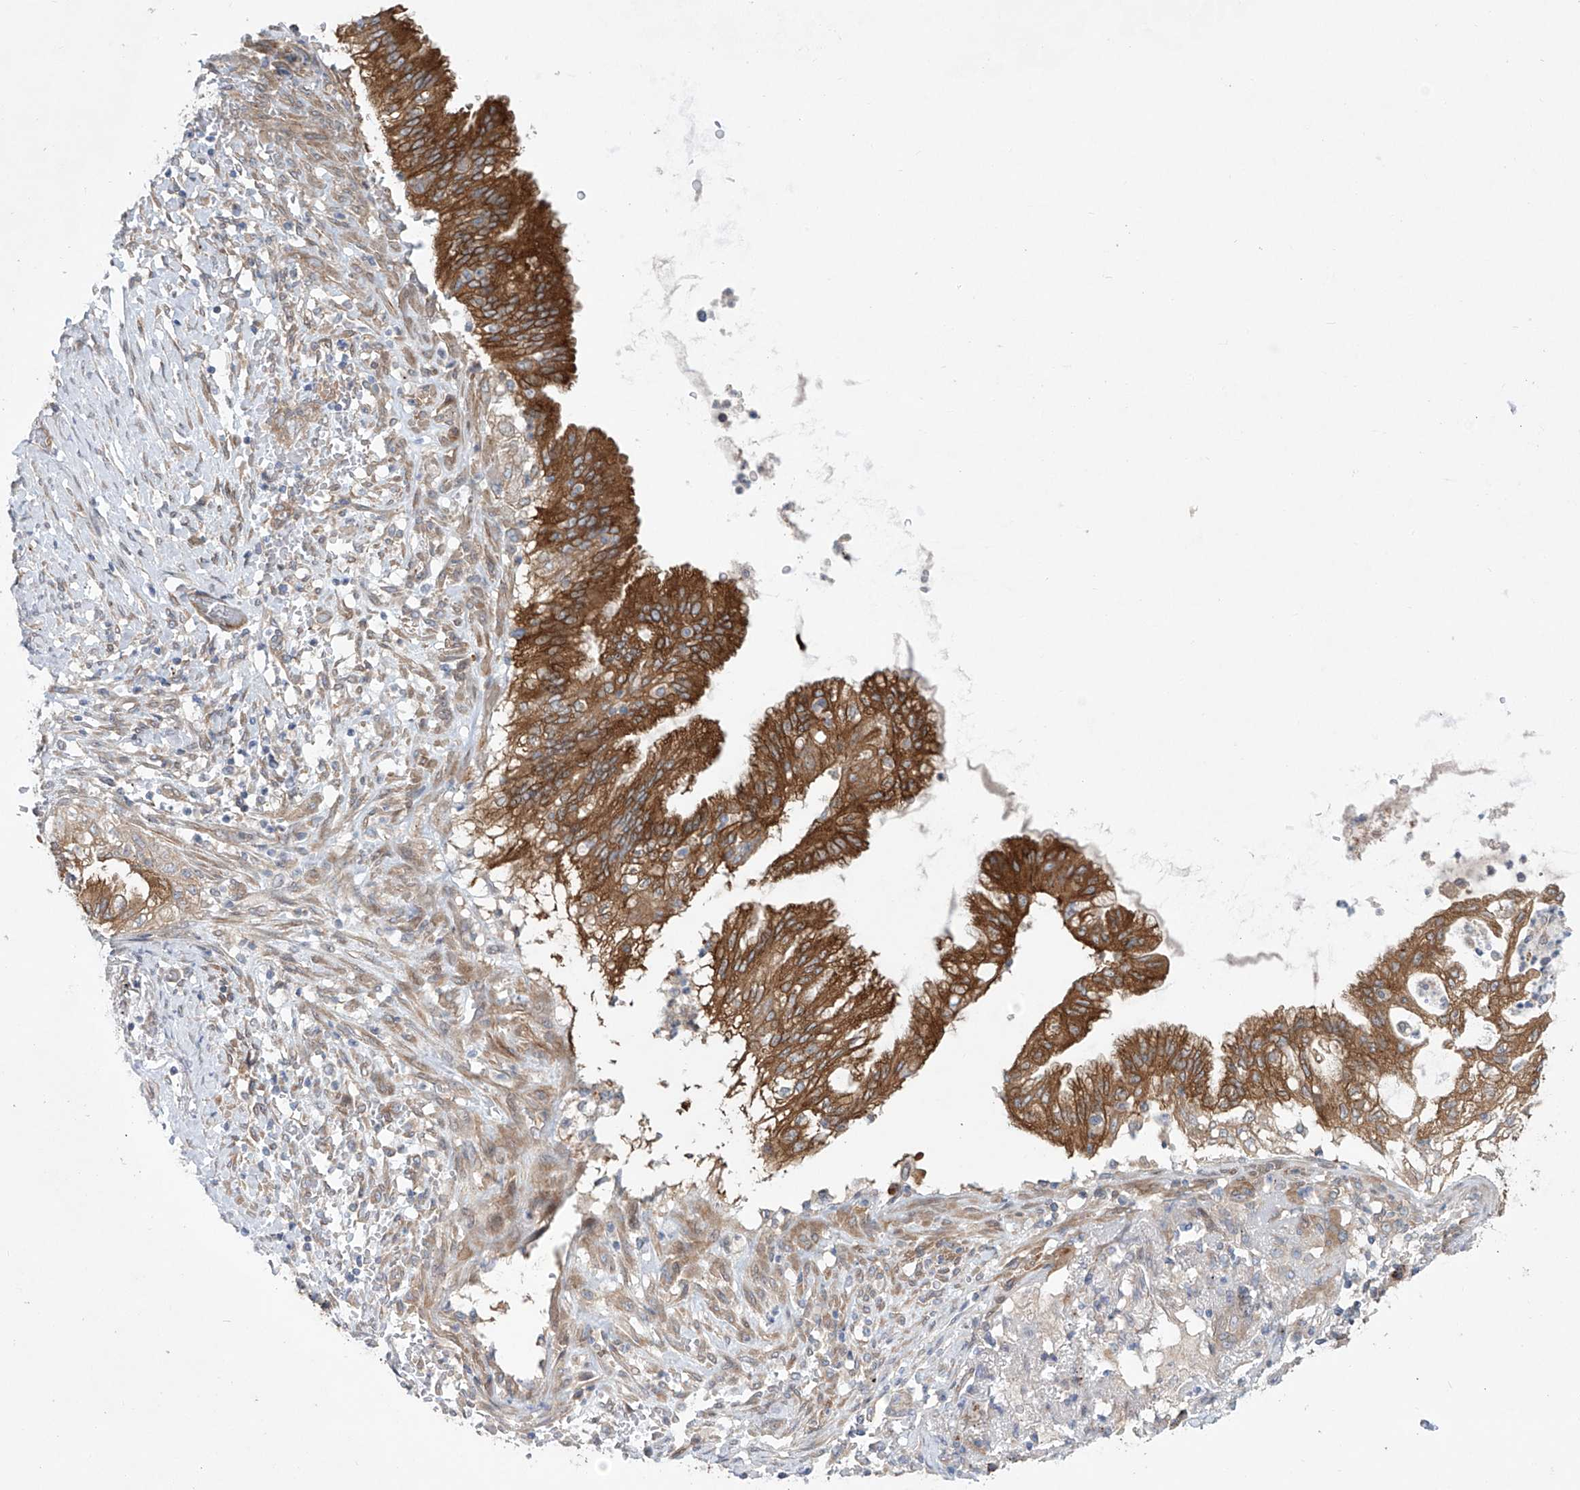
{"staining": {"intensity": "strong", "quantity": ">75%", "location": "cytoplasmic/membranous"}, "tissue": "lung cancer", "cell_type": "Tumor cells", "image_type": "cancer", "snomed": [{"axis": "morphology", "description": "Adenocarcinoma, NOS"}, {"axis": "topography", "description": "Lung"}], "caption": "Human lung cancer (adenocarcinoma) stained for a protein (brown) shows strong cytoplasmic/membranous positive staining in about >75% of tumor cells.", "gene": "KLC4", "patient": {"sex": "female", "age": 70}}